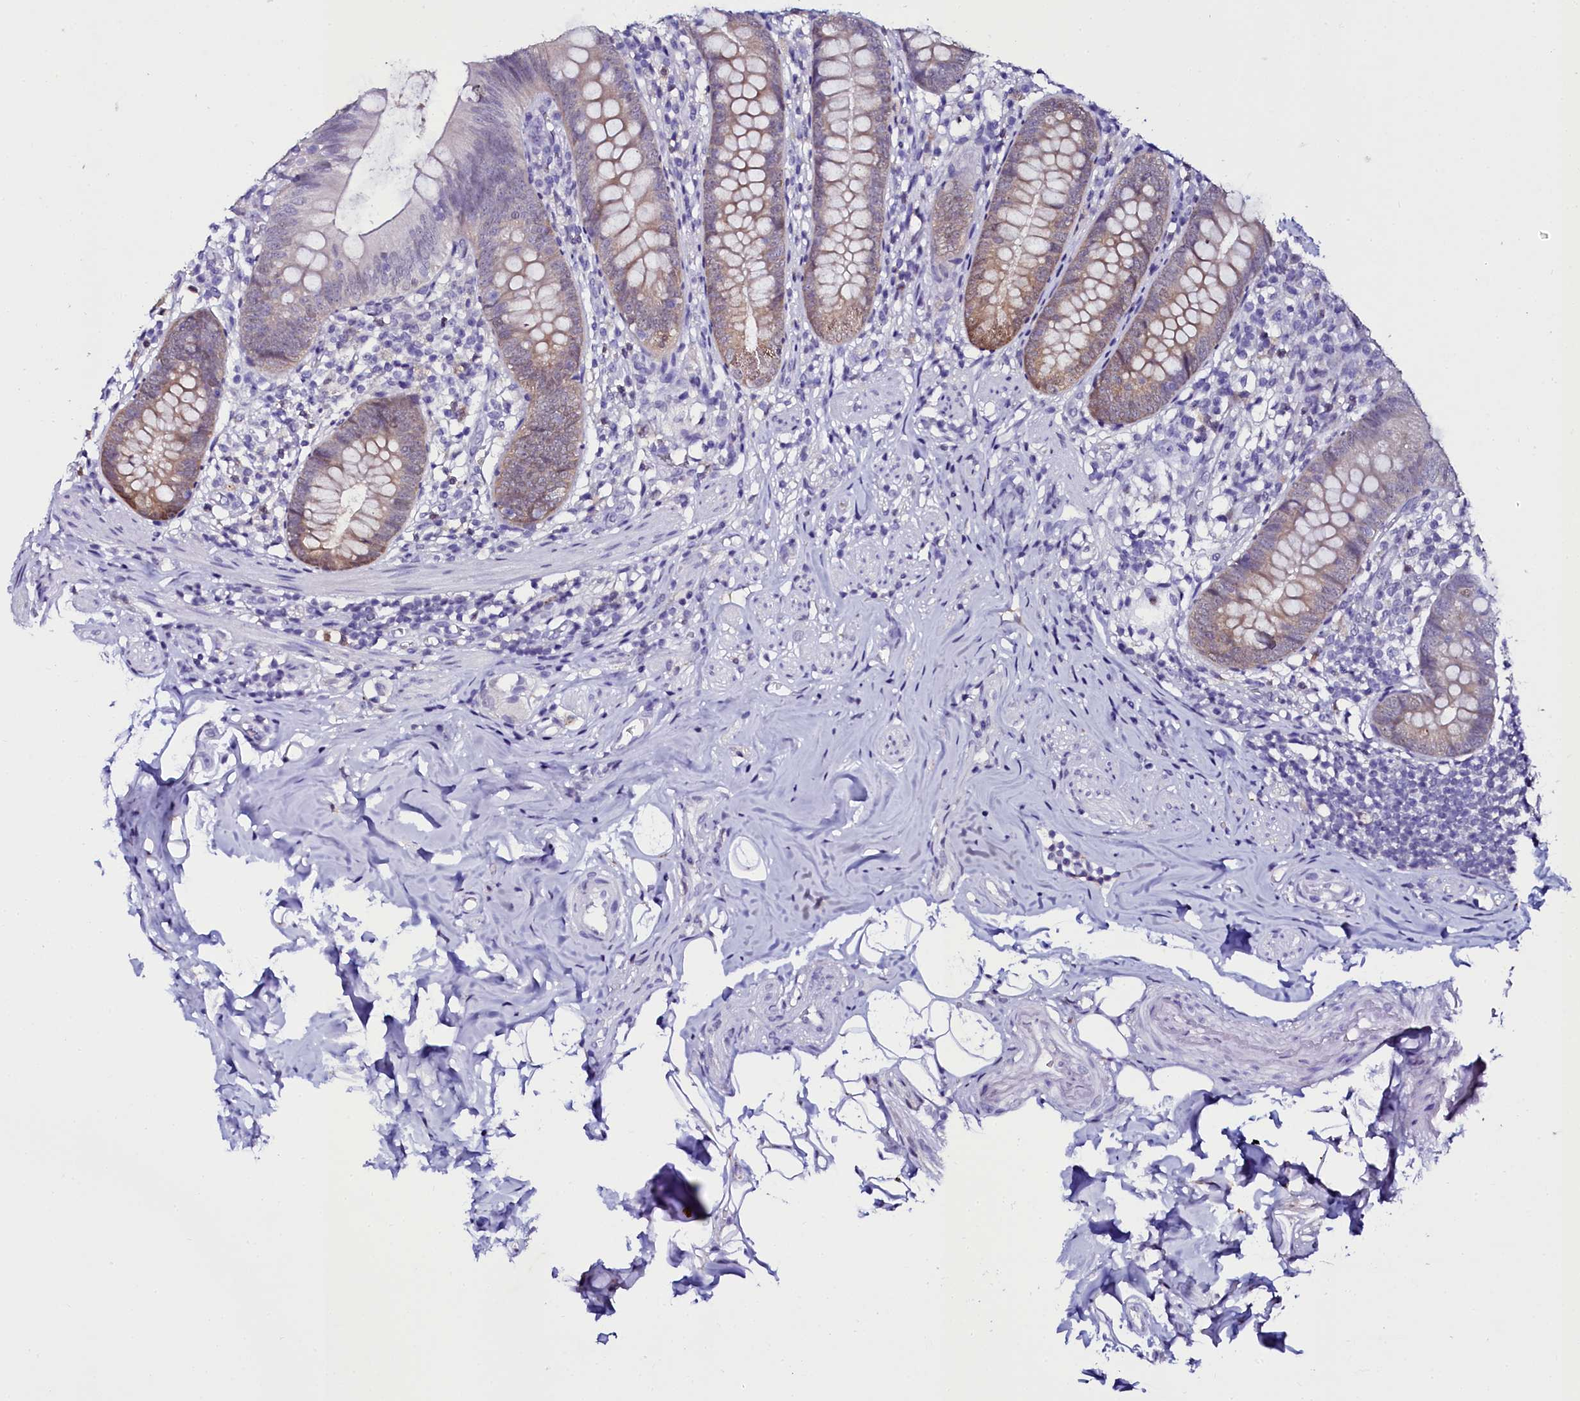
{"staining": {"intensity": "moderate", "quantity": "25%-75%", "location": "cytoplasmic/membranous,nuclear"}, "tissue": "appendix", "cell_type": "Glandular cells", "image_type": "normal", "snomed": [{"axis": "morphology", "description": "Normal tissue, NOS"}, {"axis": "topography", "description": "Appendix"}], "caption": "Immunohistochemical staining of unremarkable human appendix reveals 25%-75% levels of moderate cytoplasmic/membranous,nuclear protein expression in approximately 25%-75% of glandular cells. (IHC, brightfield microscopy, high magnification).", "gene": "SORD", "patient": {"sex": "female", "age": 62}}